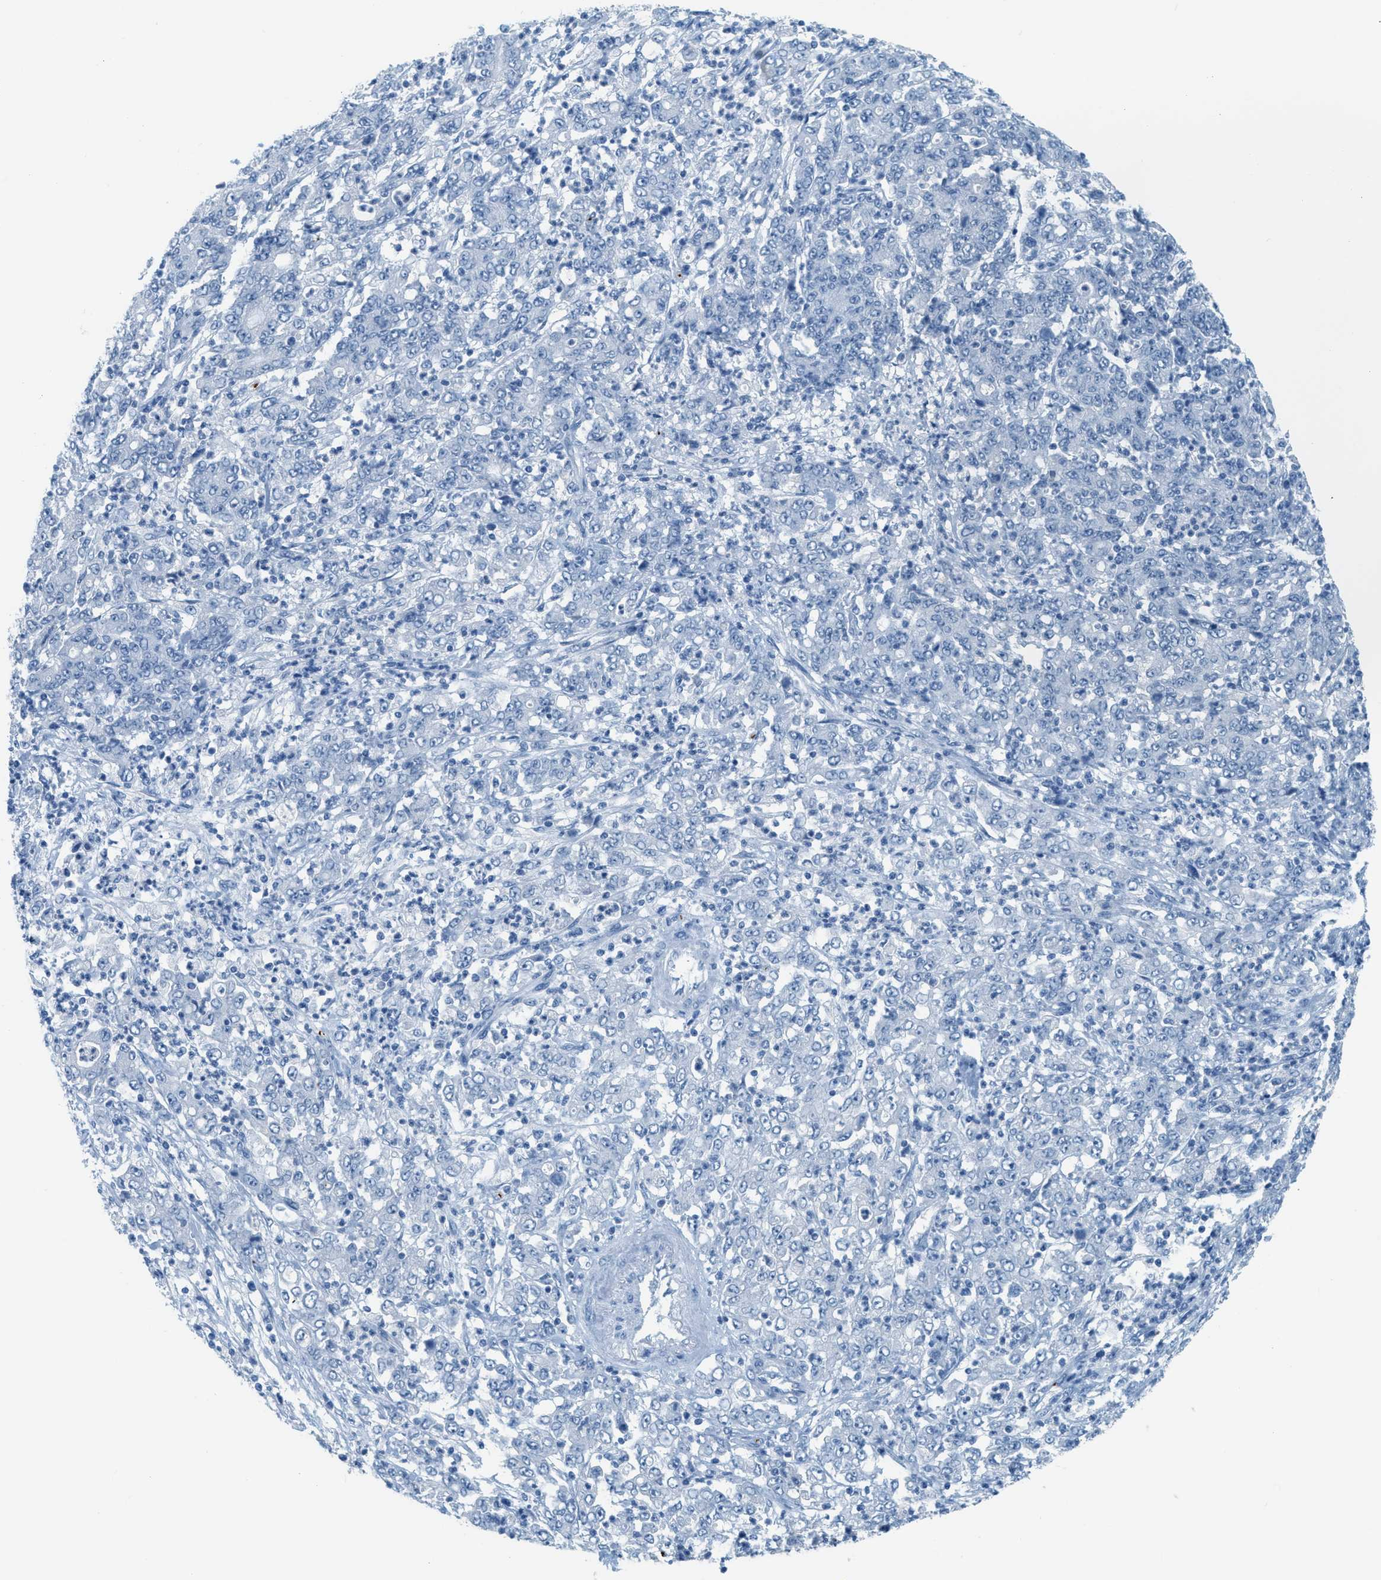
{"staining": {"intensity": "negative", "quantity": "none", "location": "none"}, "tissue": "stomach cancer", "cell_type": "Tumor cells", "image_type": "cancer", "snomed": [{"axis": "morphology", "description": "Adenocarcinoma, NOS"}, {"axis": "topography", "description": "Stomach, lower"}], "caption": "Protein analysis of stomach adenocarcinoma demonstrates no significant staining in tumor cells. (Brightfield microscopy of DAB (3,3'-diaminobenzidine) immunohistochemistry (IHC) at high magnification).", "gene": "PPBP", "patient": {"sex": "female", "age": 71}}